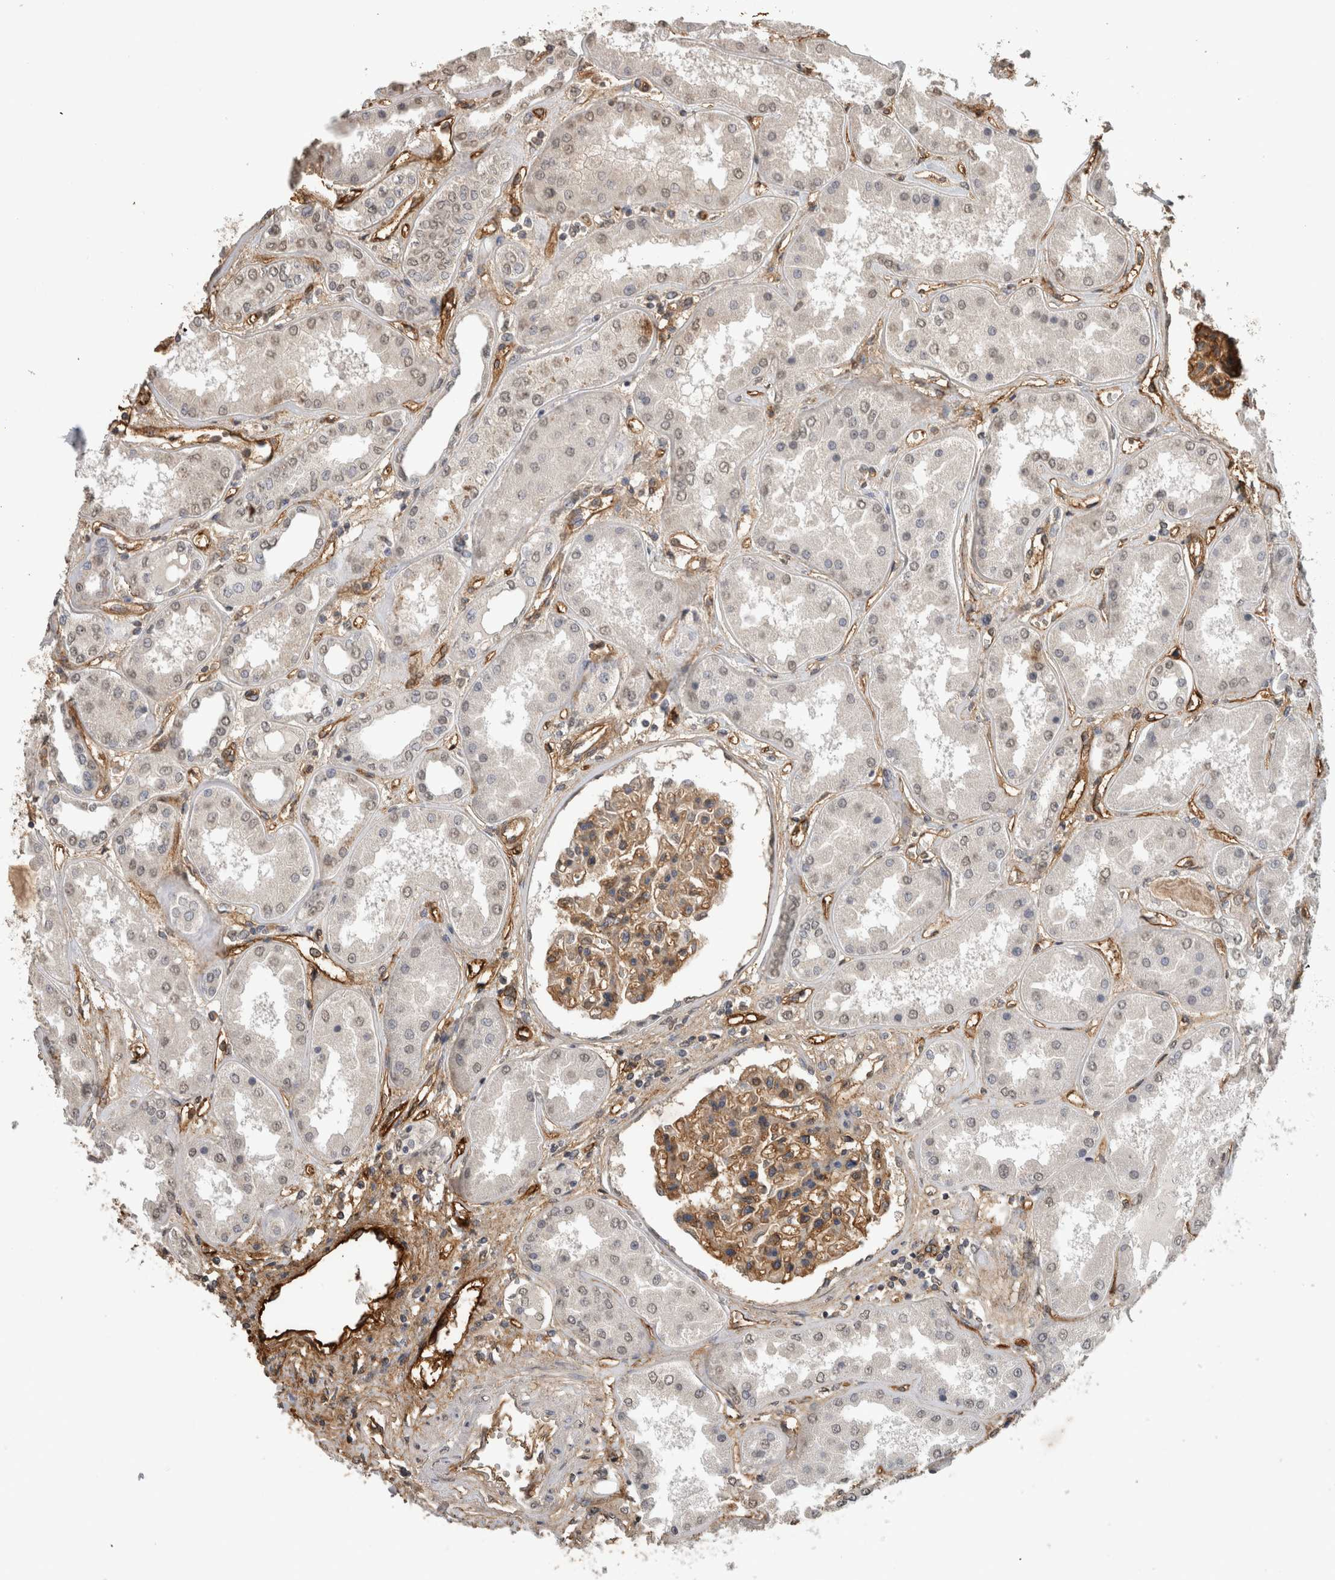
{"staining": {"intensity": "moderate", "quantity": ">75%", "location": "cytoplasmic/membranous"}, "tissue": "kidney", "cell_type": "Cells in glomeruli", "image_type": "normal", "snomed": [{"axis": "morphology", "description": "Normal tissue, NOS"}, {"axis": "topography", "description": "Kidney"}], "caption": "Immunohistochemical staining of unremarkable human kidney demonstrates moderate cytoplasmic/membranous protein staining in approximately >75% of cells in glomeruli. The staining is performed using DAB (3,3'-diaminobenzidine) brown chromogen to label protein expression. The nuclei are counter-stained blue using hematoxylin.", "gene": "RECK", "patient": {"sex": "female", "age": 56}}